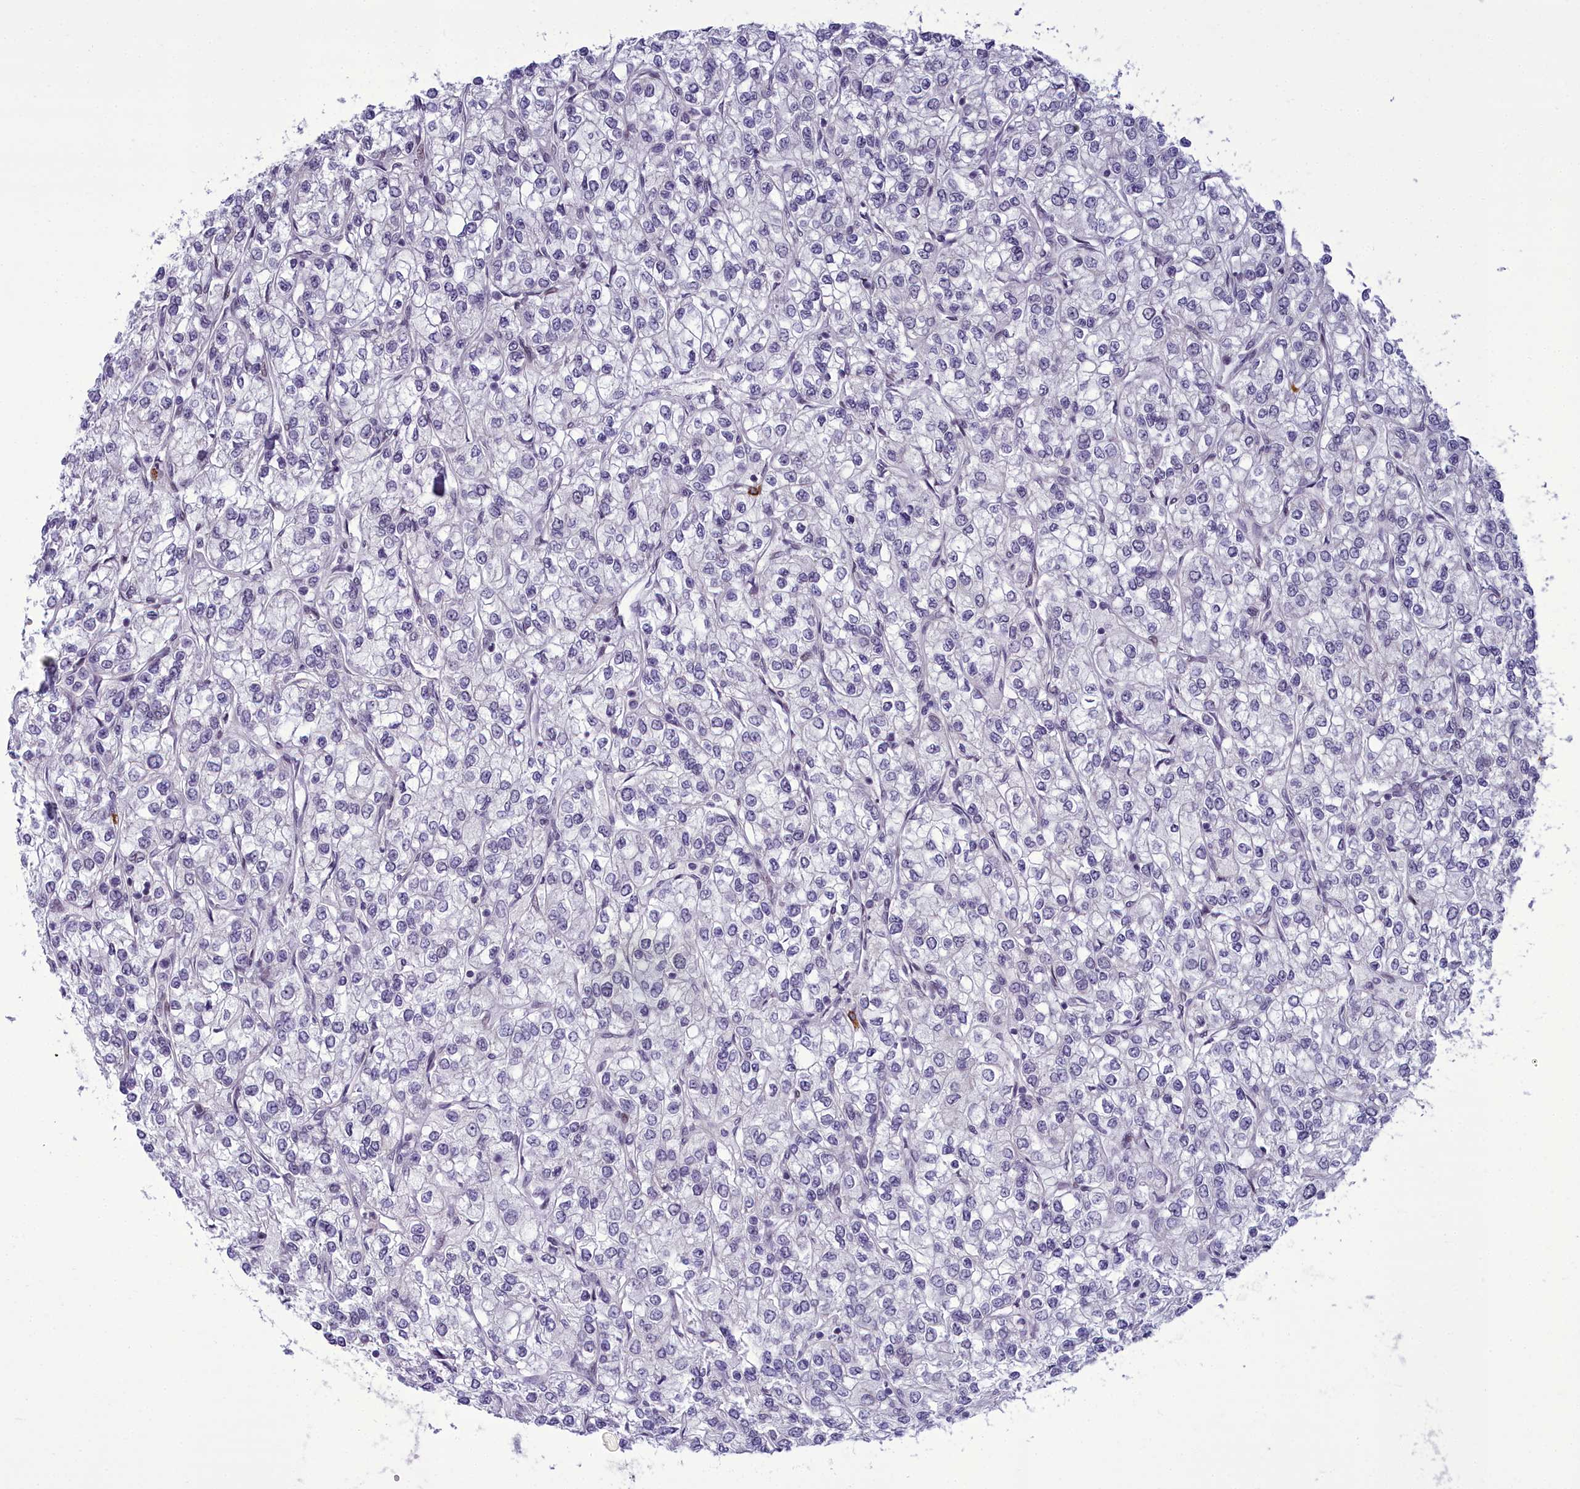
{"staining": {"intensity": "negative", "quantity": "none", "location": "none"}, "tissue": "renal cancer", "cell_type": "Tumor cells", "image_type": "cancer", "snomed": [{"axis": "morphology", "description": "Adenocarcinoma, NOS"}, {"axis": "topography", "description": "Kidney"}], "caption": "Protein analysis of renal cancer shows no significant staining in tumor cells.", "gene": "CEACAM19", "patient": {"sex": "male", "age": 80}}